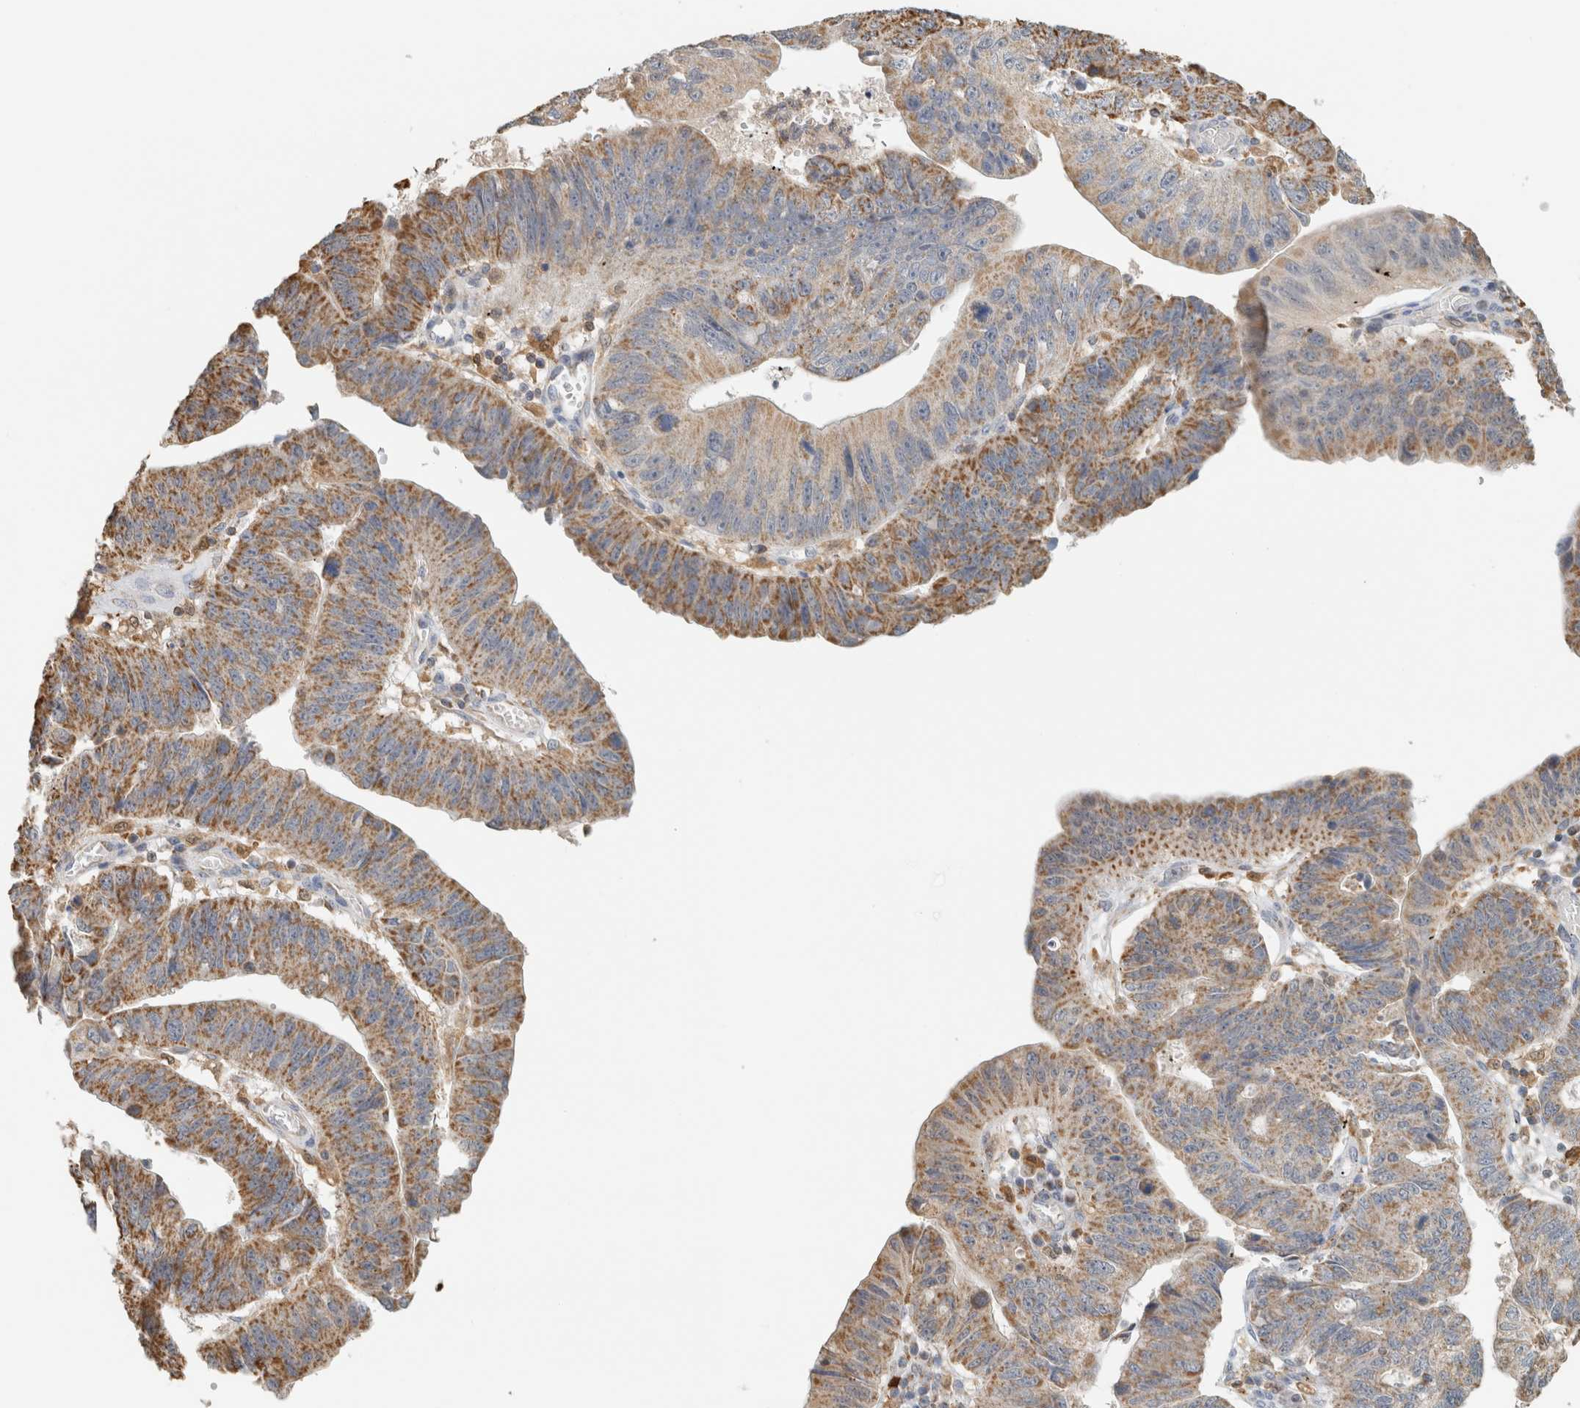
{"staining": {"intensity": "moderate", "quantity": ">75%", "location": "cytoplasmic/membranous"}, "tissue": "stomach cancer", "cell_type": "Tumor cells", "image_type": "cancer", "snomed": [{"axis": "morphology", "description": "Adenocarcinoma, NOS"}, {"axis": "topography", "description": "Stomach"}], "caption": "Tumor cells display moderate cytoplasmic/membranous positivity in about >75% of cells in stomach adenocarcinoma. (Stains: DAB (3,3'-diaminobenzidine) in brown, nuclei in blue, Microscopy: brightfield microscopy at high magnification).", "gene": "CAPG", "patient": {"sex": "male", "age": 59}}